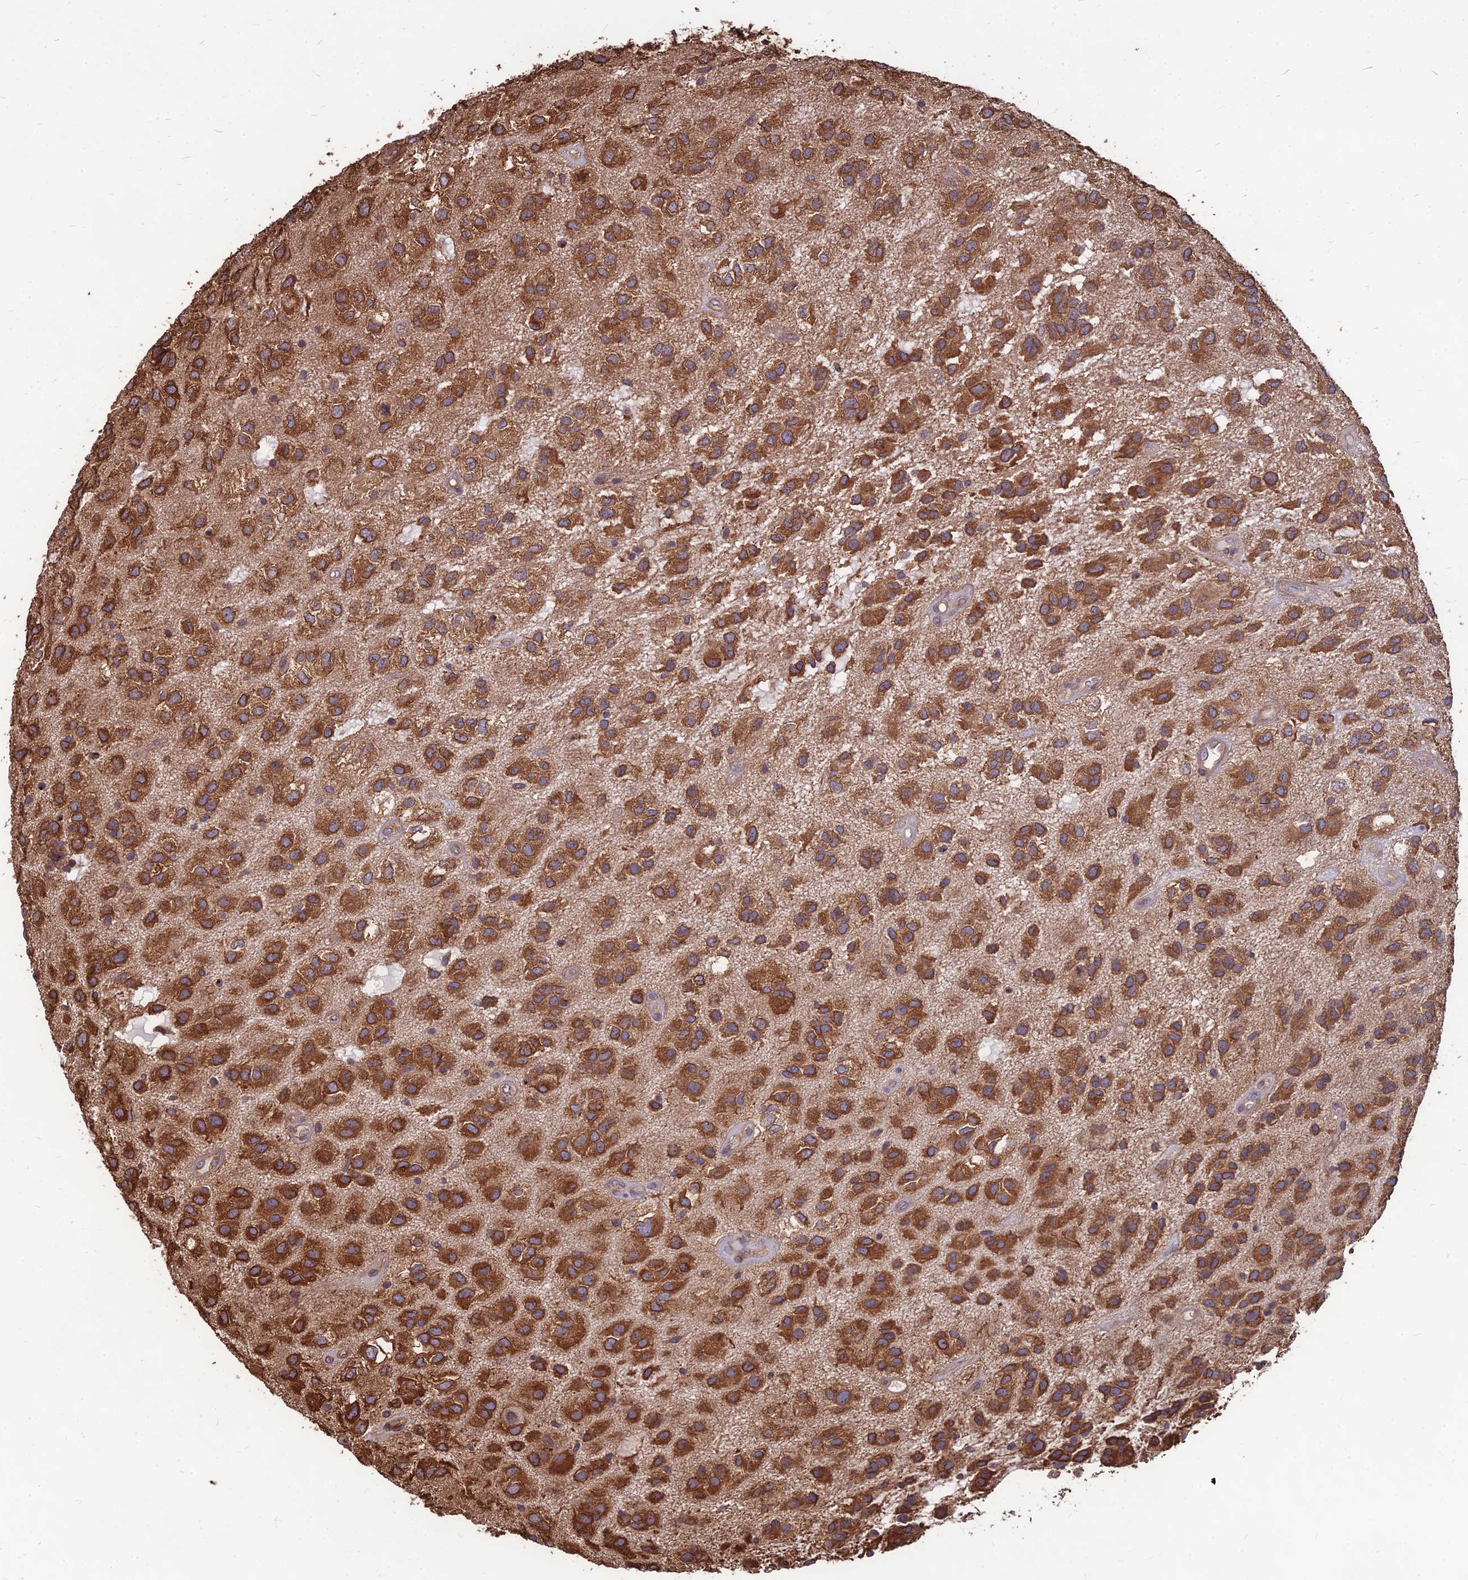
{"staining": {"intensity": "strong", "quantity": ">75%", "location": "cytoplasmic/membranous"}, "tissue": "glioma", "cell_type": "Tumor cells", "image_type": "cancer", "snomed": [{"axis": "morphology", "description": "Glioma, malignant, Low grade"}, {"axis": "topography", "description": "Brain"}], "caption": "Low-grade glioma (malignant) stained with a protein marker exhibits strong staining in tumor cells.", "gene": "LSM6", "patient": {"sex": "male", "age": 66}}